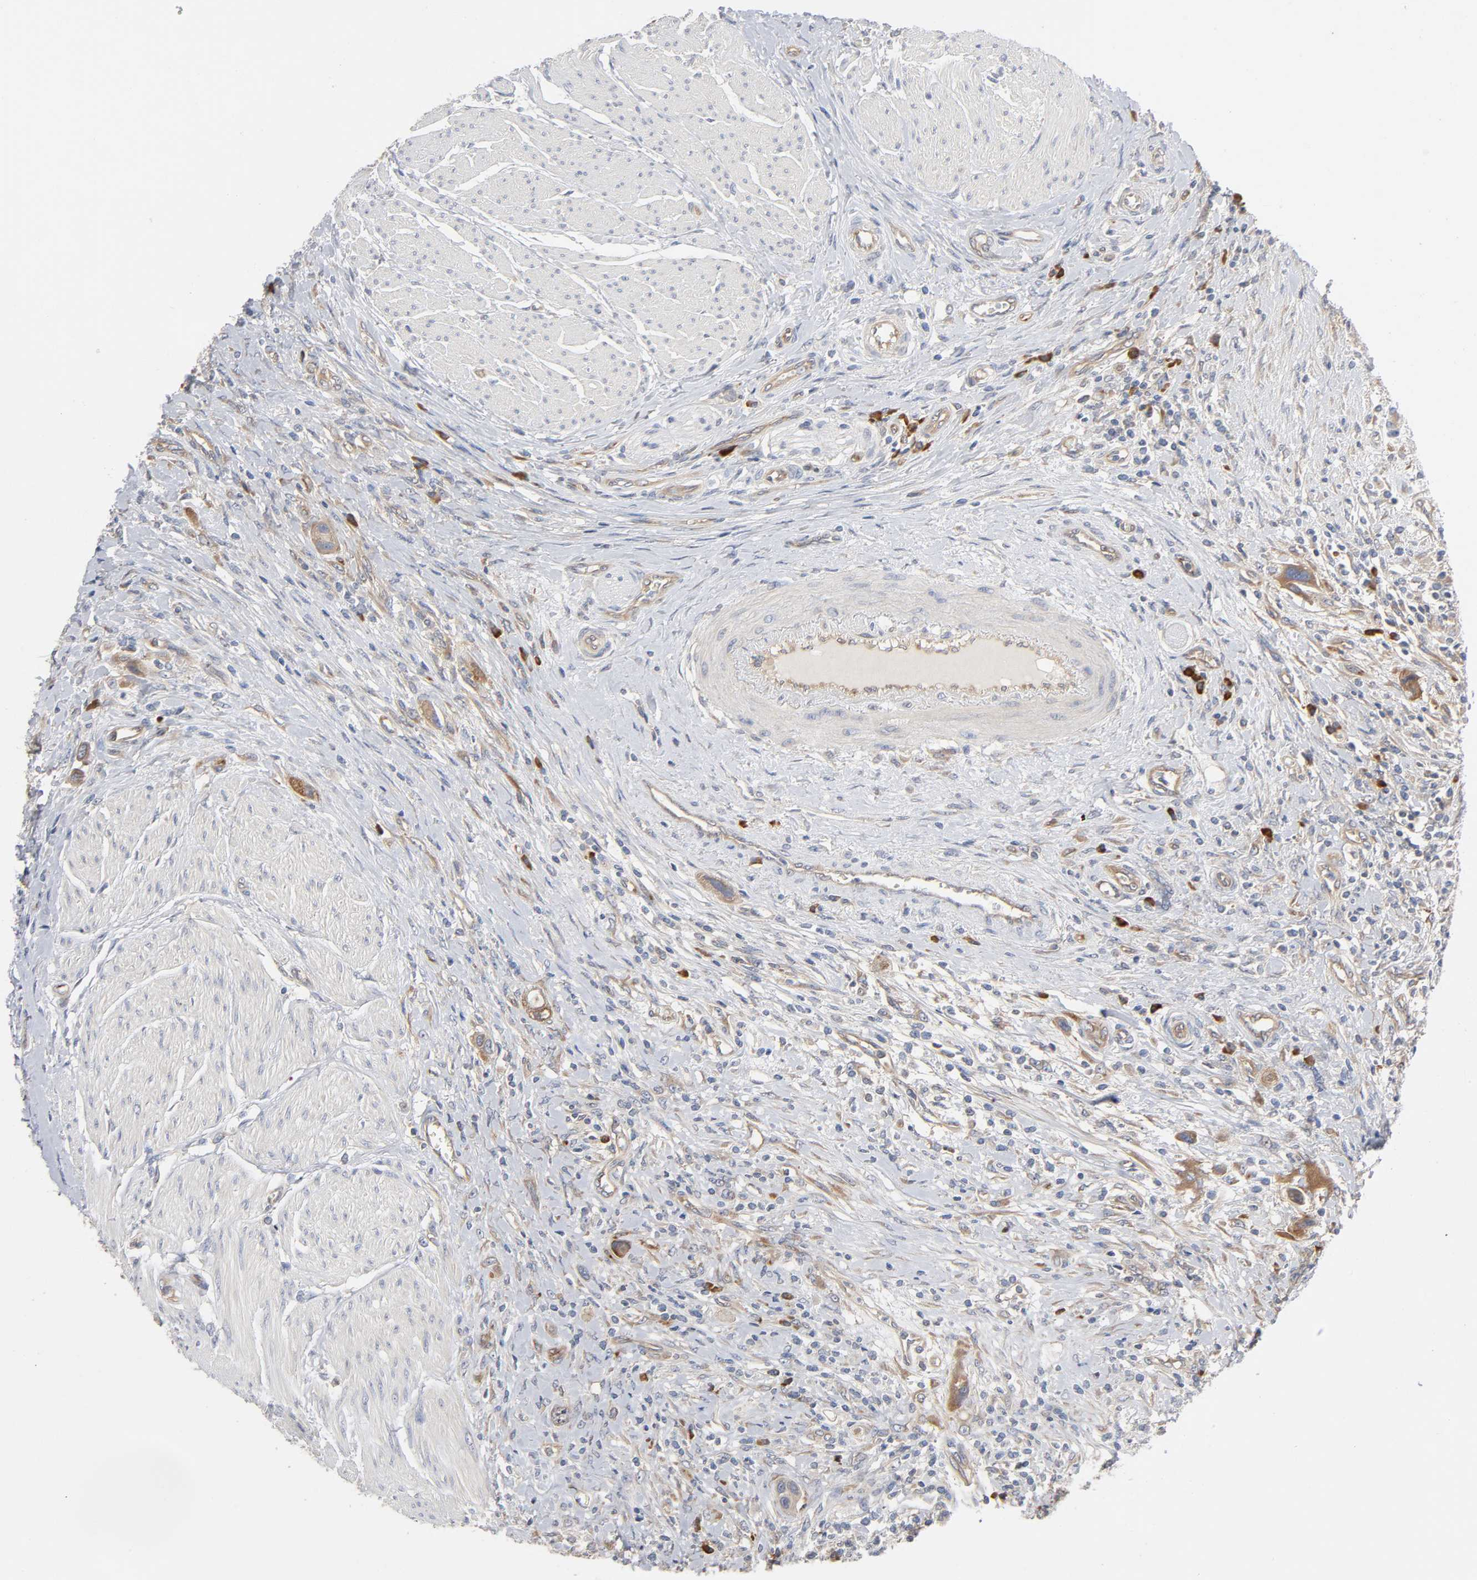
{"staining": {"intensity": "moderate", "quantity": ">75%", "location": "cytoplasmic/membranous"}, "tissue": "urothelial cancer", "cell_type": "Tumor cells", "image_type": "cancer", "snomed": [{"axis": "morphology", "description": "Urothelial carcinoma, High grade"}, {"axis": "topography", "description": "Urinary bladder"}], "caption": "An image showing moderate cytoplasmic/membranous staining in approximately >75% of tumor cells in urothelial cancer, as visualized by brown immunohistochemical staining.", "gene": "SCHIP1", "patient": {"sex": "male", "age": 50}}